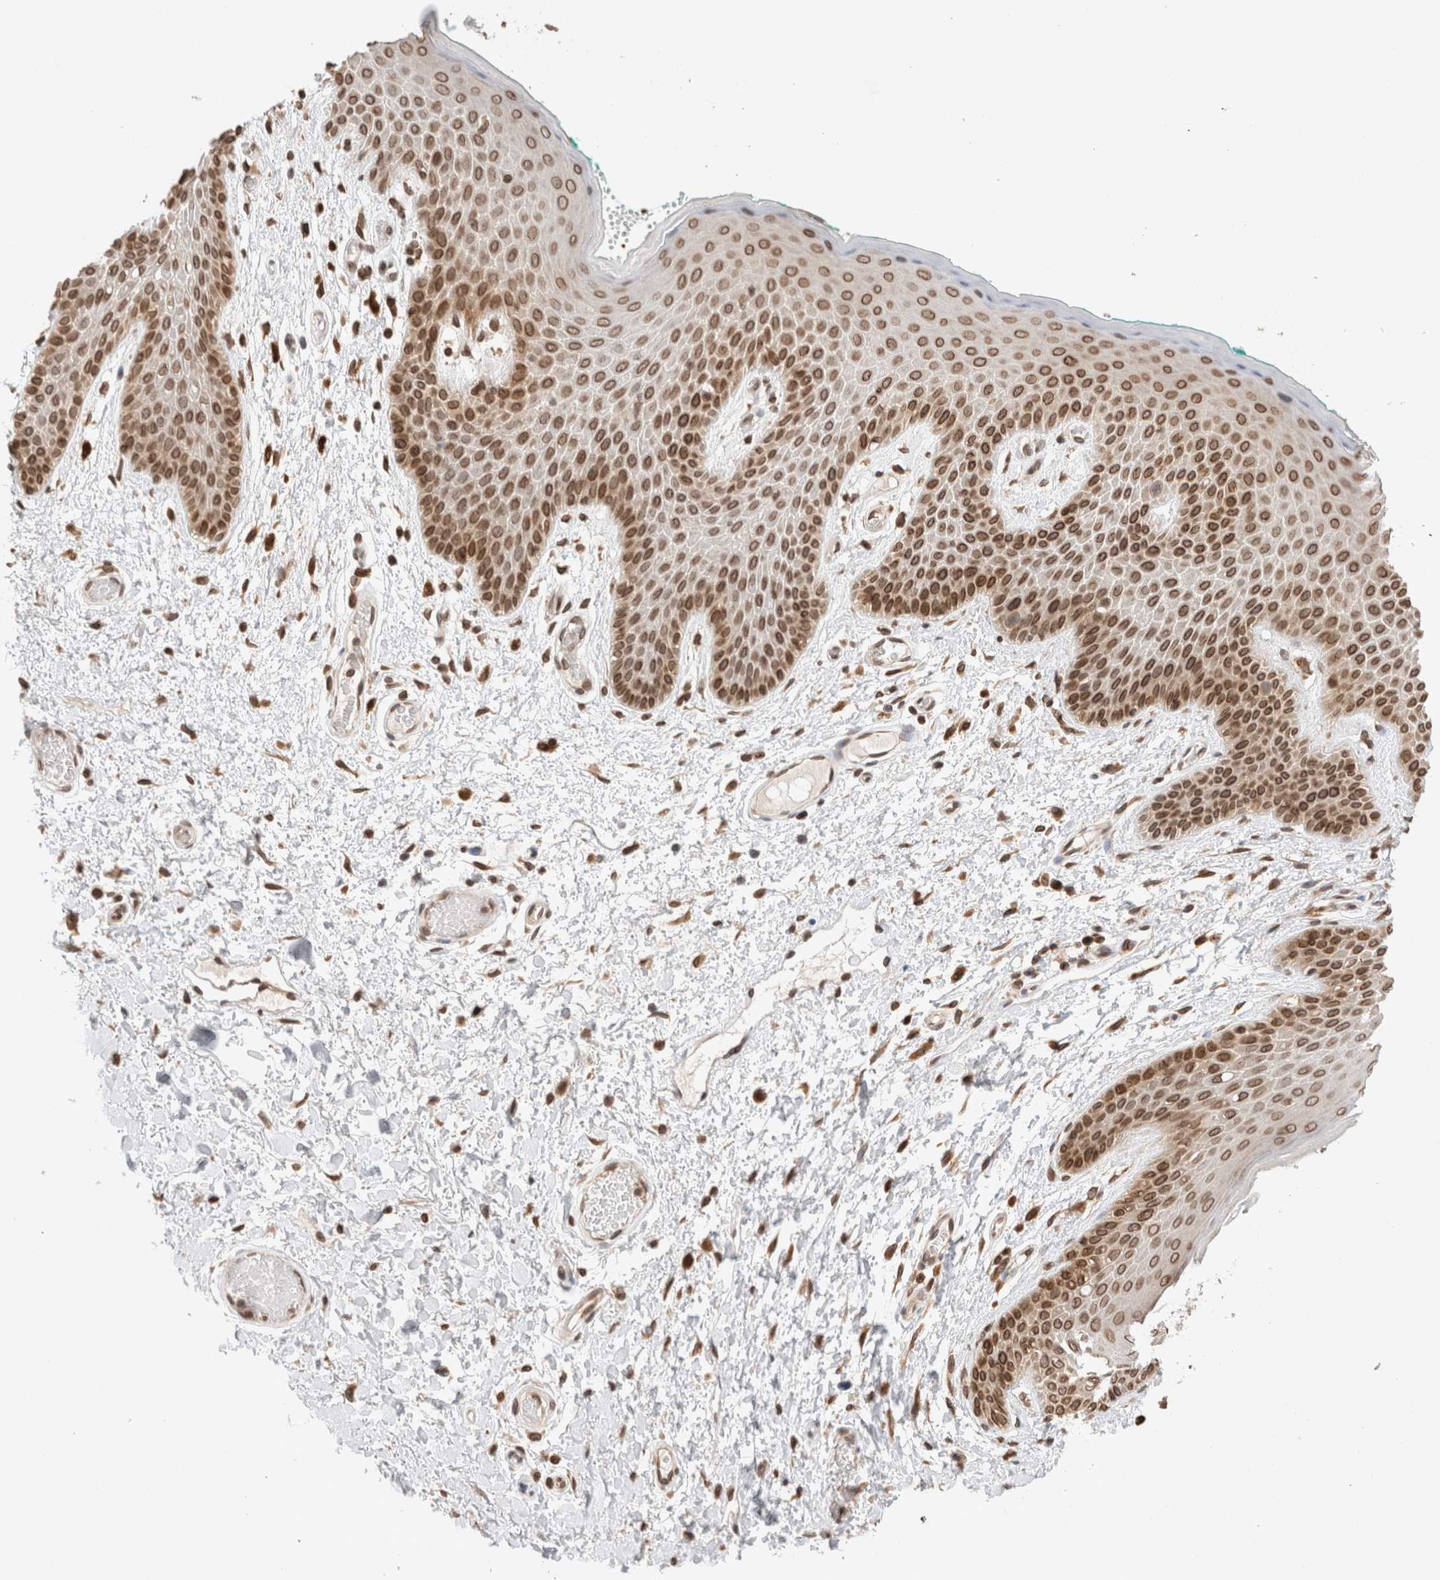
{"staining": {"intensity": "strong", "quantity": ">75%", "location": "cytoplasmic/membranous,nuclear"}, "tissue": "skin", "cell_type": "Epidermal cells", "image_type": "normal", "snomed": [{"axis": "morphology", "description": "Normal tissue, NOS"}, {"axis": "topography", "description": "Anal"}], "caption": "Human skin stained for a protein (brown) shows strong cytoplasmic/membranous,nuclear positive expression in about >75% of epidermal cells.", "gene": "TPR", "patient": {"sex": "male", "age": 74}}